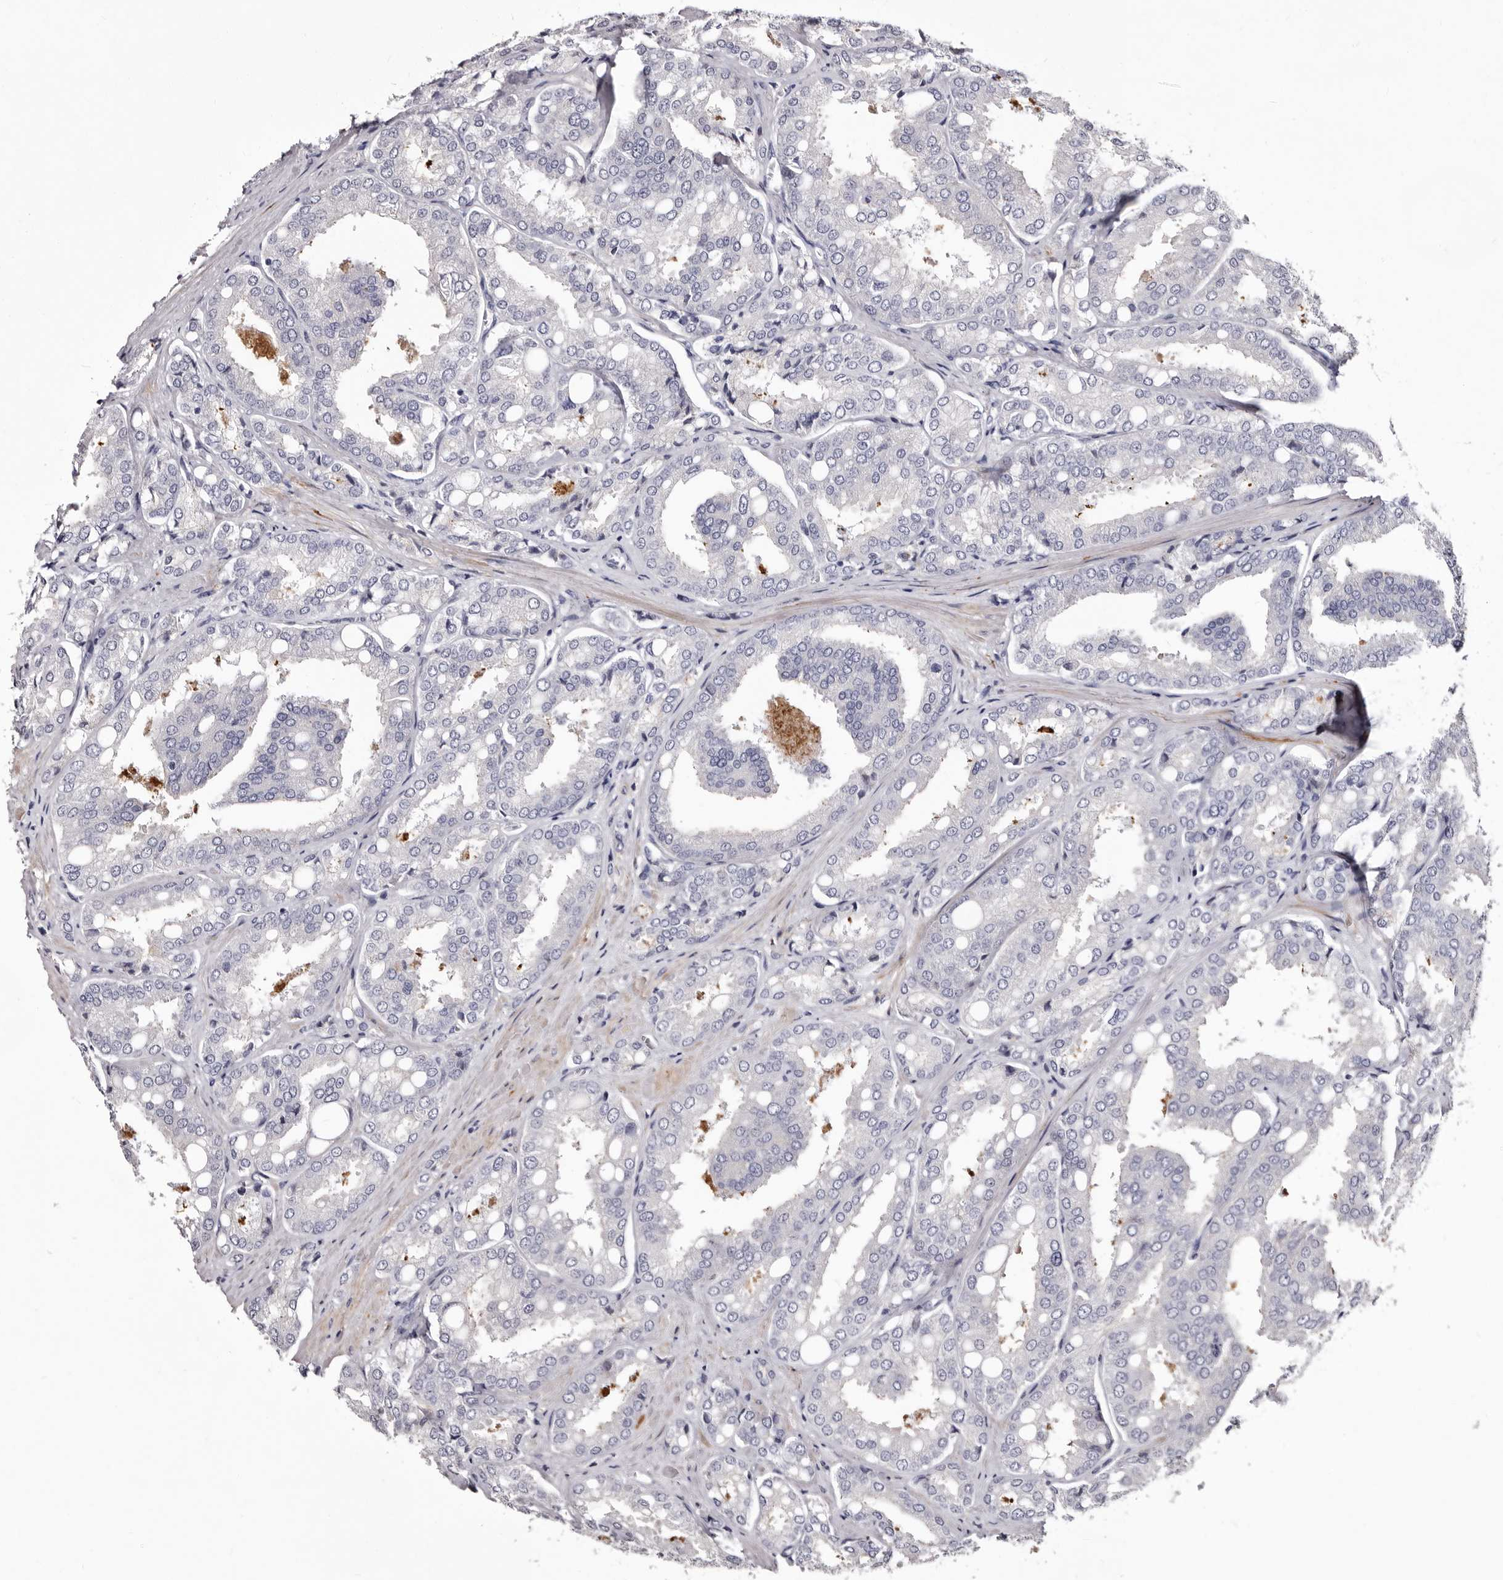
{"staining": {"intensity": "negative", "quantity": "none", "location": "none"}, "tissue": "prostate cancer", "cell_type": "Tumor cells", "image_type": "cancer", "snomed": [{"axis": "morphology", "description": "Adenocarcinoma, High grade"}, {"axis": "topography", "description": "Prostate"}], "caption": "Tumor cells are negative for protein expression in human adenocarcinoma (high-grade) (prostate).", "gene": "AUNIP", "patient": {"sex": "male", "age": 50}}